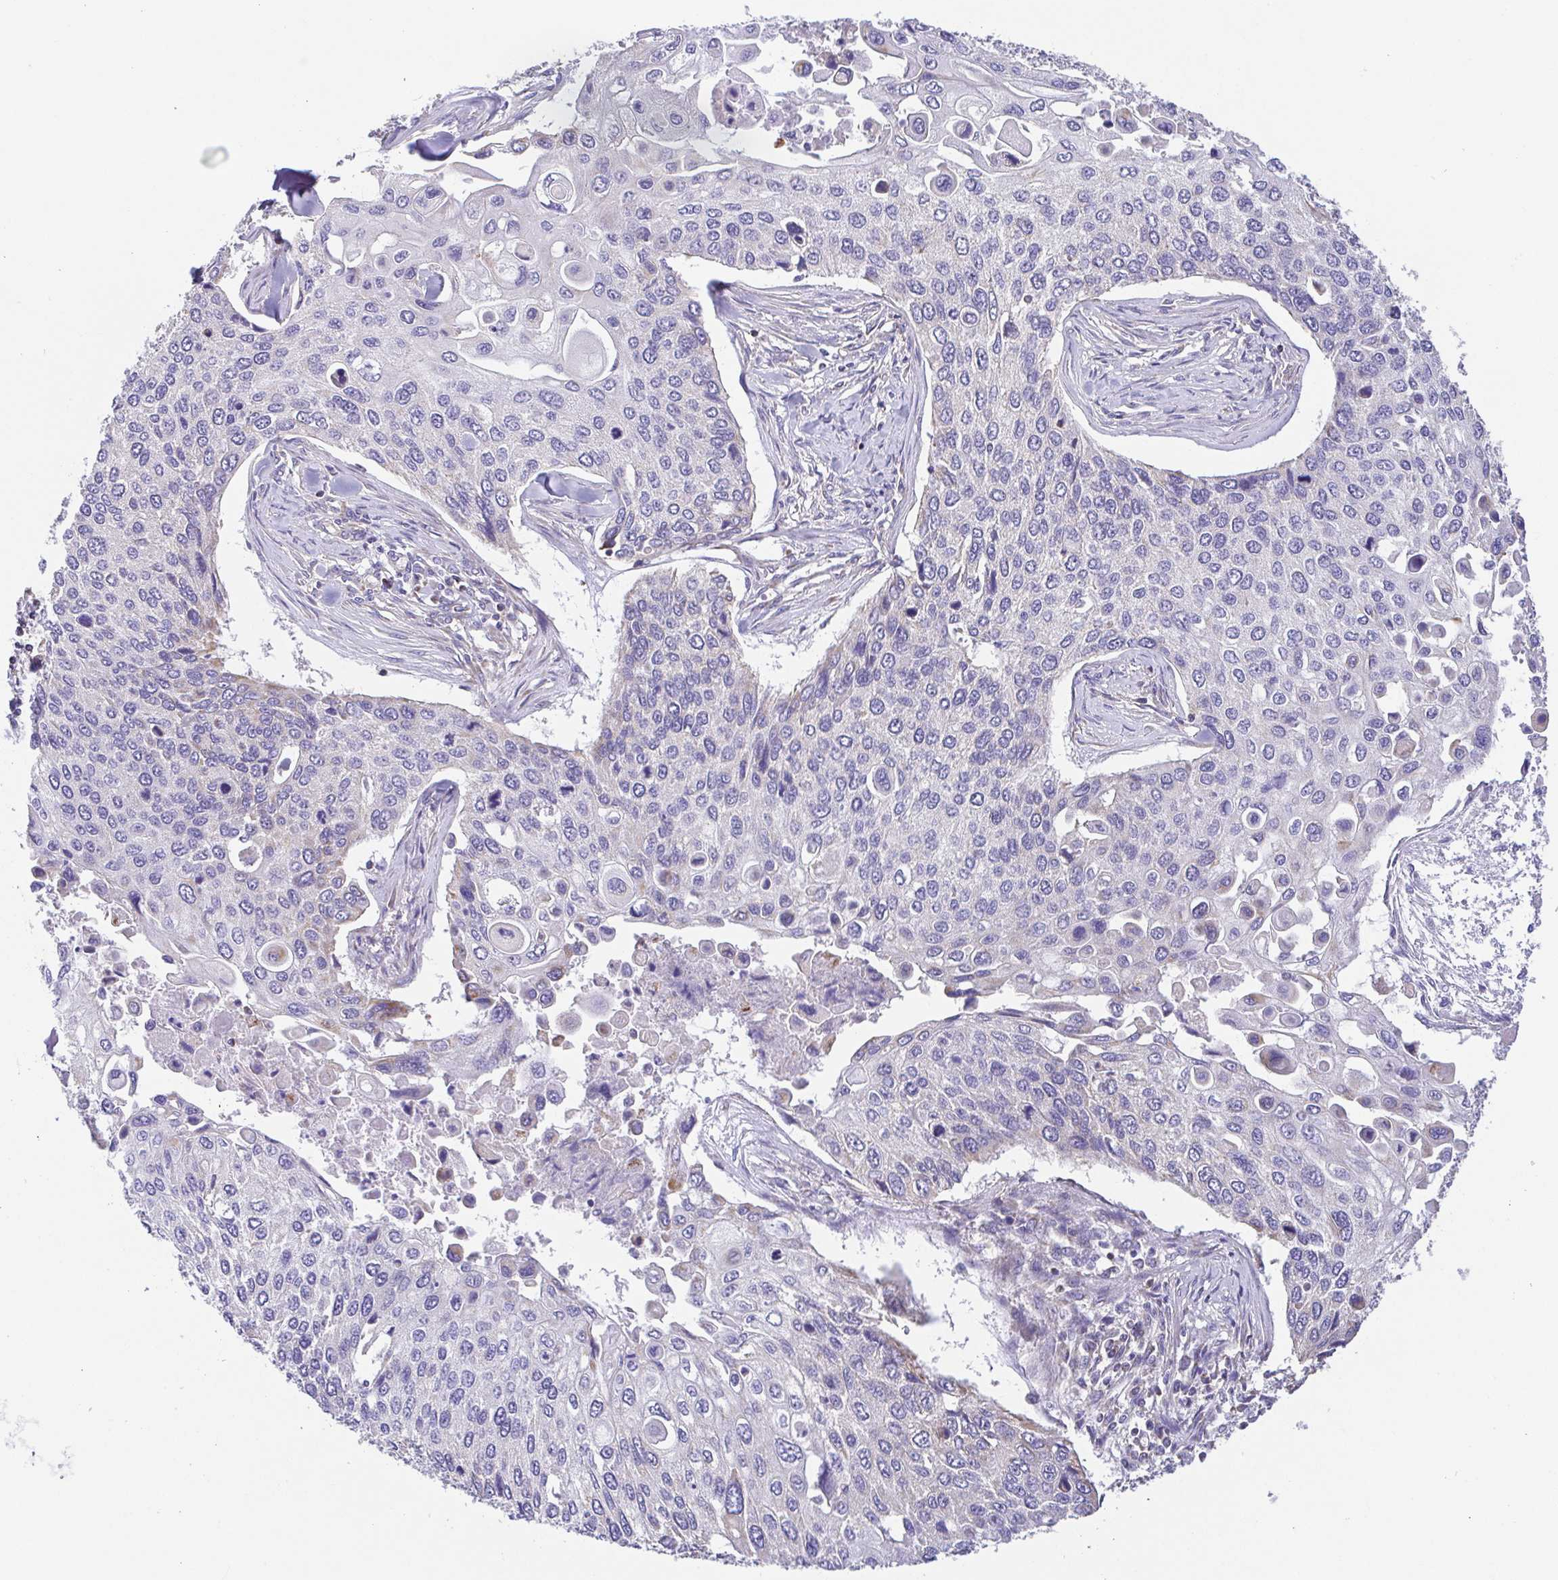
{"staining": {"intensity": "negative", "quantity": "none", "location": "none"}, "tissue": "lung cancer", "cell_type": "Tumor cells", "image_type": "cancer", "snomed": [{"axis": "morphology", "description": "Squamous cell carcinoma, NOS"}, {"axis": "morphology", "description": "Squamous cell carcinoma, metastatic, NOS"}, {"axis": "topography", "description": "Lung"}], "caption": "High magnification brightfield microscopy of lung squamous cell carcinoma stained with DAB (3,3'-diaminobenzidine) (brown) and counterstained with hematoxylin (blue): tumor cells show no significant positivity. (DAB (3,3'-diaminobenzidine) IHC with hematoxylin counter stain).", "gene": "GINM1", "patient": {"sex": "male", "age": 63}}